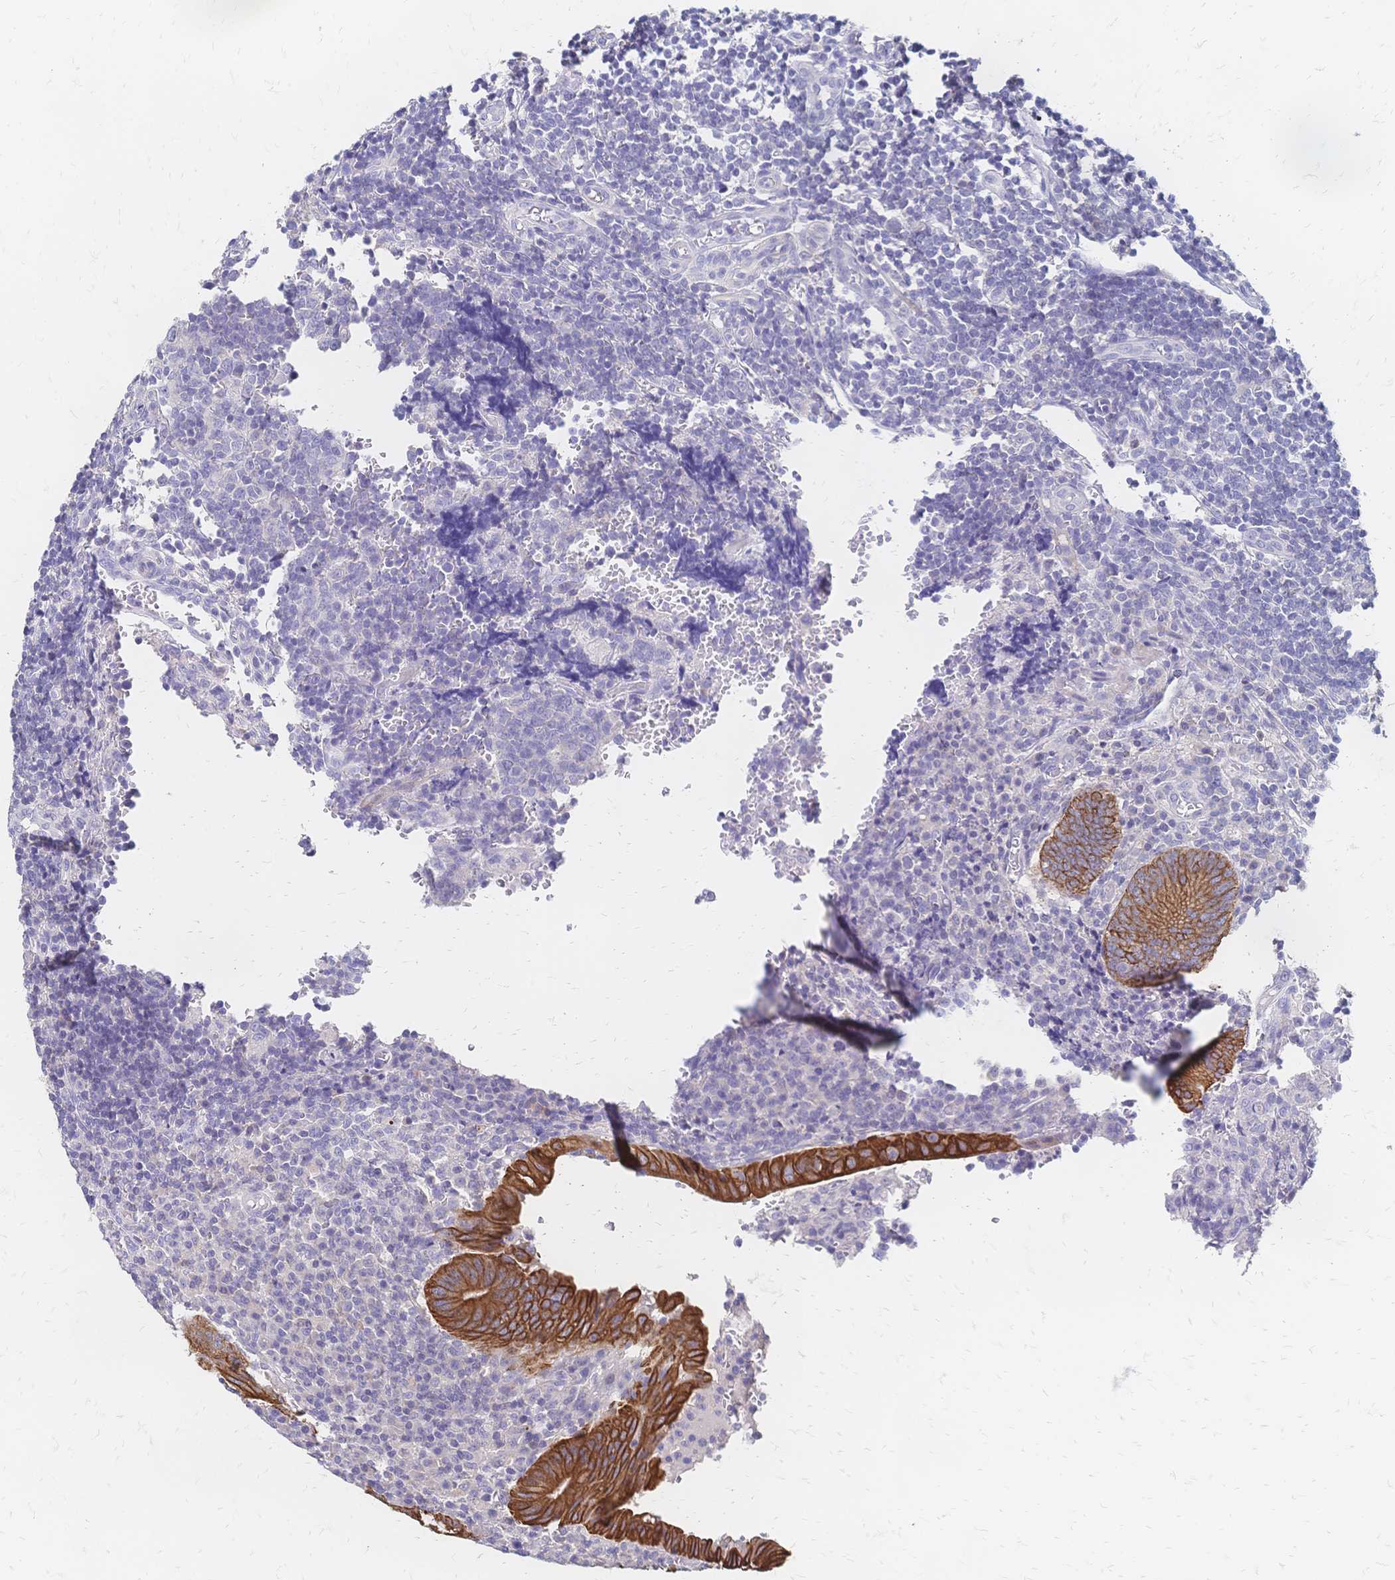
{"staining": {"intensity": "strong", "quantity": ">75%", "location": "cytoplasmic/membranous"}, "tissue": "appendix", "cell_type": "Glandular cells", "image_type": "normal", "snomed": [{"axis": "morphology", "description": "Normal tissue, NOS"}, {"axis": "topography", "description": "Appendix"}], "caption": "Glandular cells demonstrate strong cytoplasmic/membranous staining in about >75% of cells in unremarkable appendix.", "gene": "DTNB", "patient": {"sex": "male", "age": 18}}